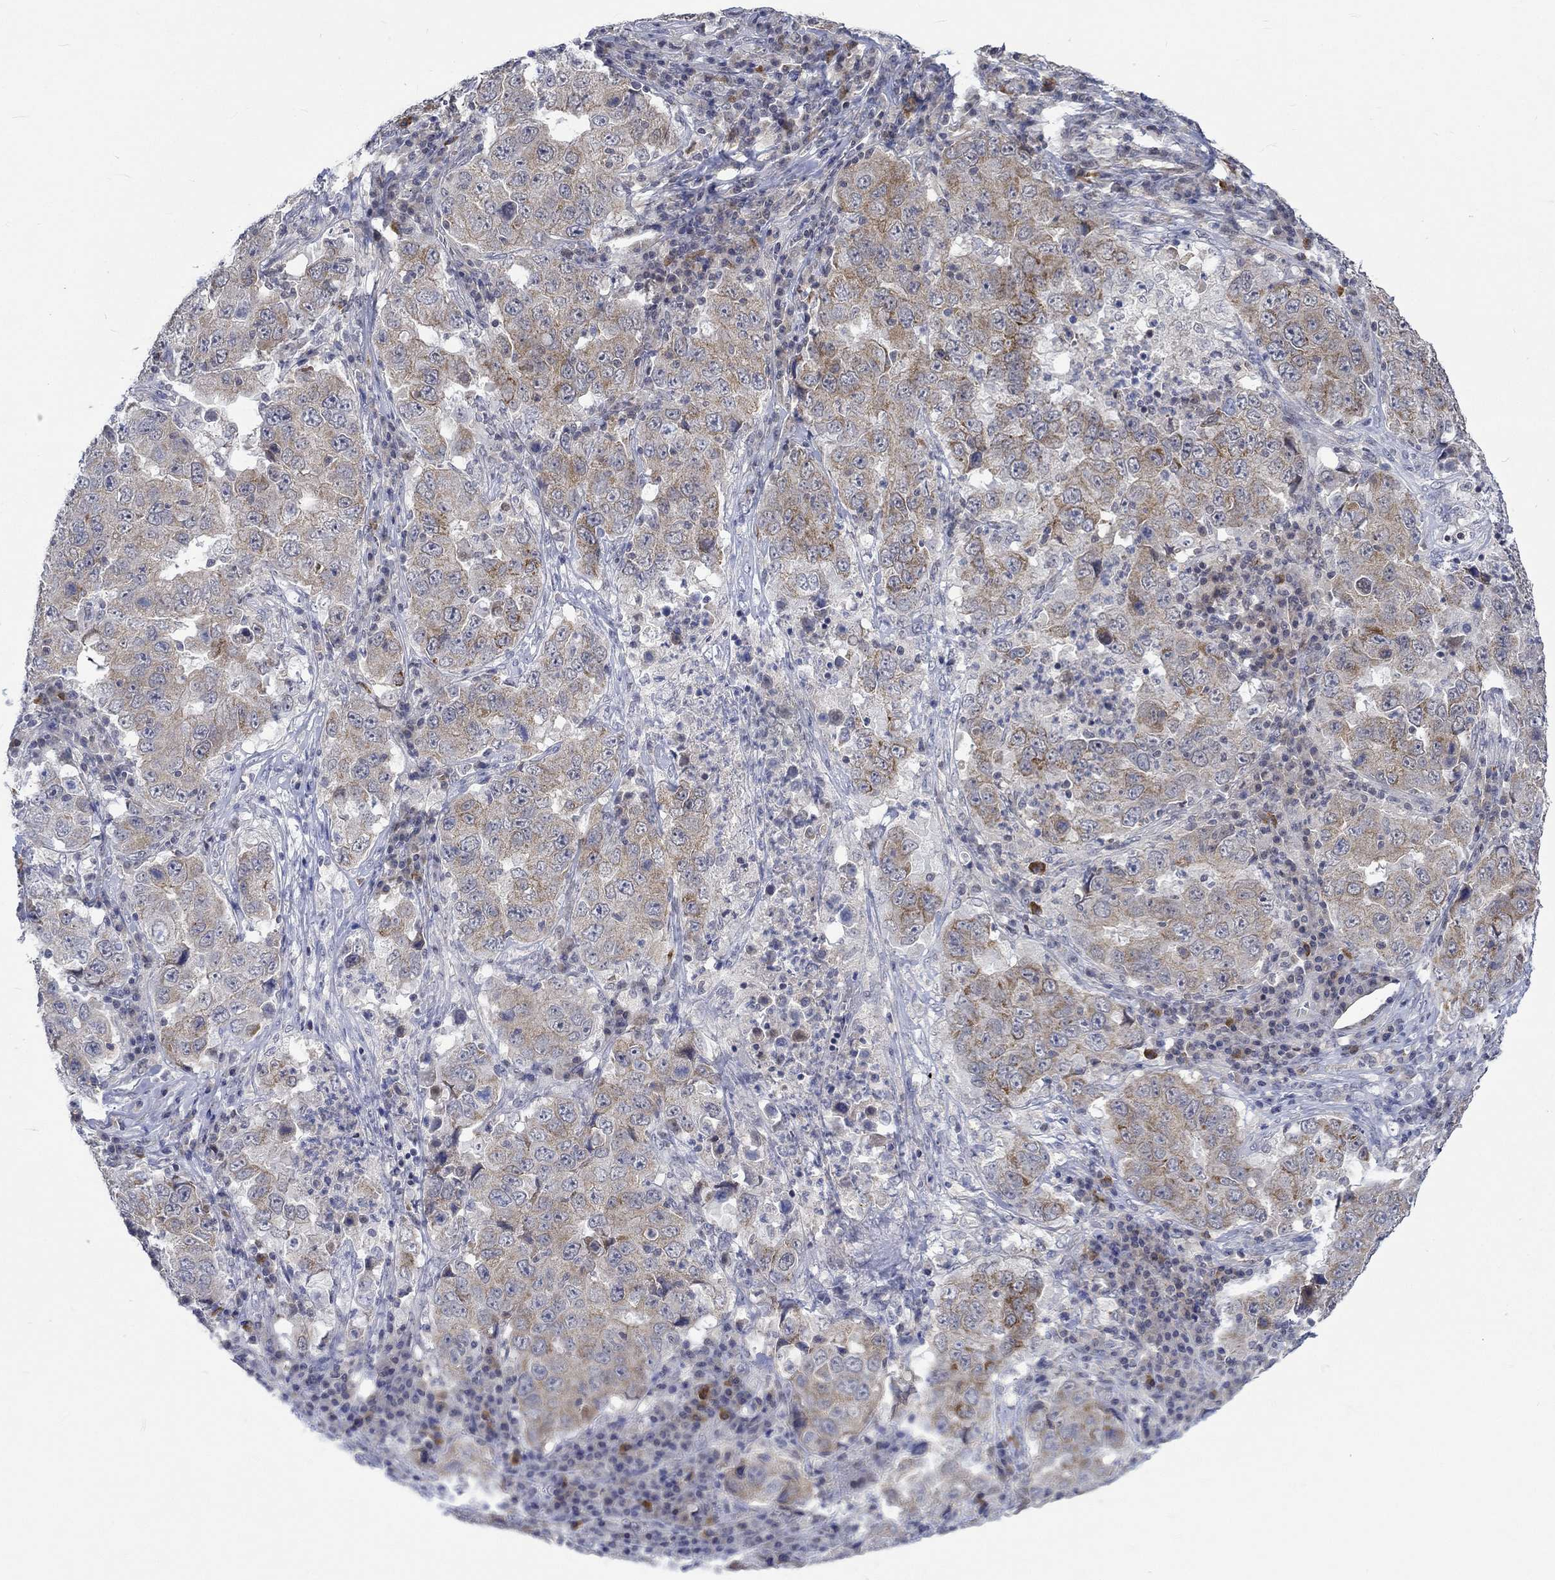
{"staining": {"intensity": "strong", "quantity": "25%-75%", "location": "cytoplasmic/membranous"}, "tissue": "lung cancer", "cell_type": "Tumor cells", "image_type": "cancer", "snomed": [{"axis": "morphology", "description": "Adenocarcinoma, NOS"}, {"axis": "topography", "description": "Lung"}], "caption": "High-power microscopy captured an IHC micrograph of lung cancer (adenocarcinoma), revealing strong cytoplasmic/membranous positivity in about 25%-75% of tumor cells.", "gene": "WASF1", "patient": {"sex": "male", "age": 73}}